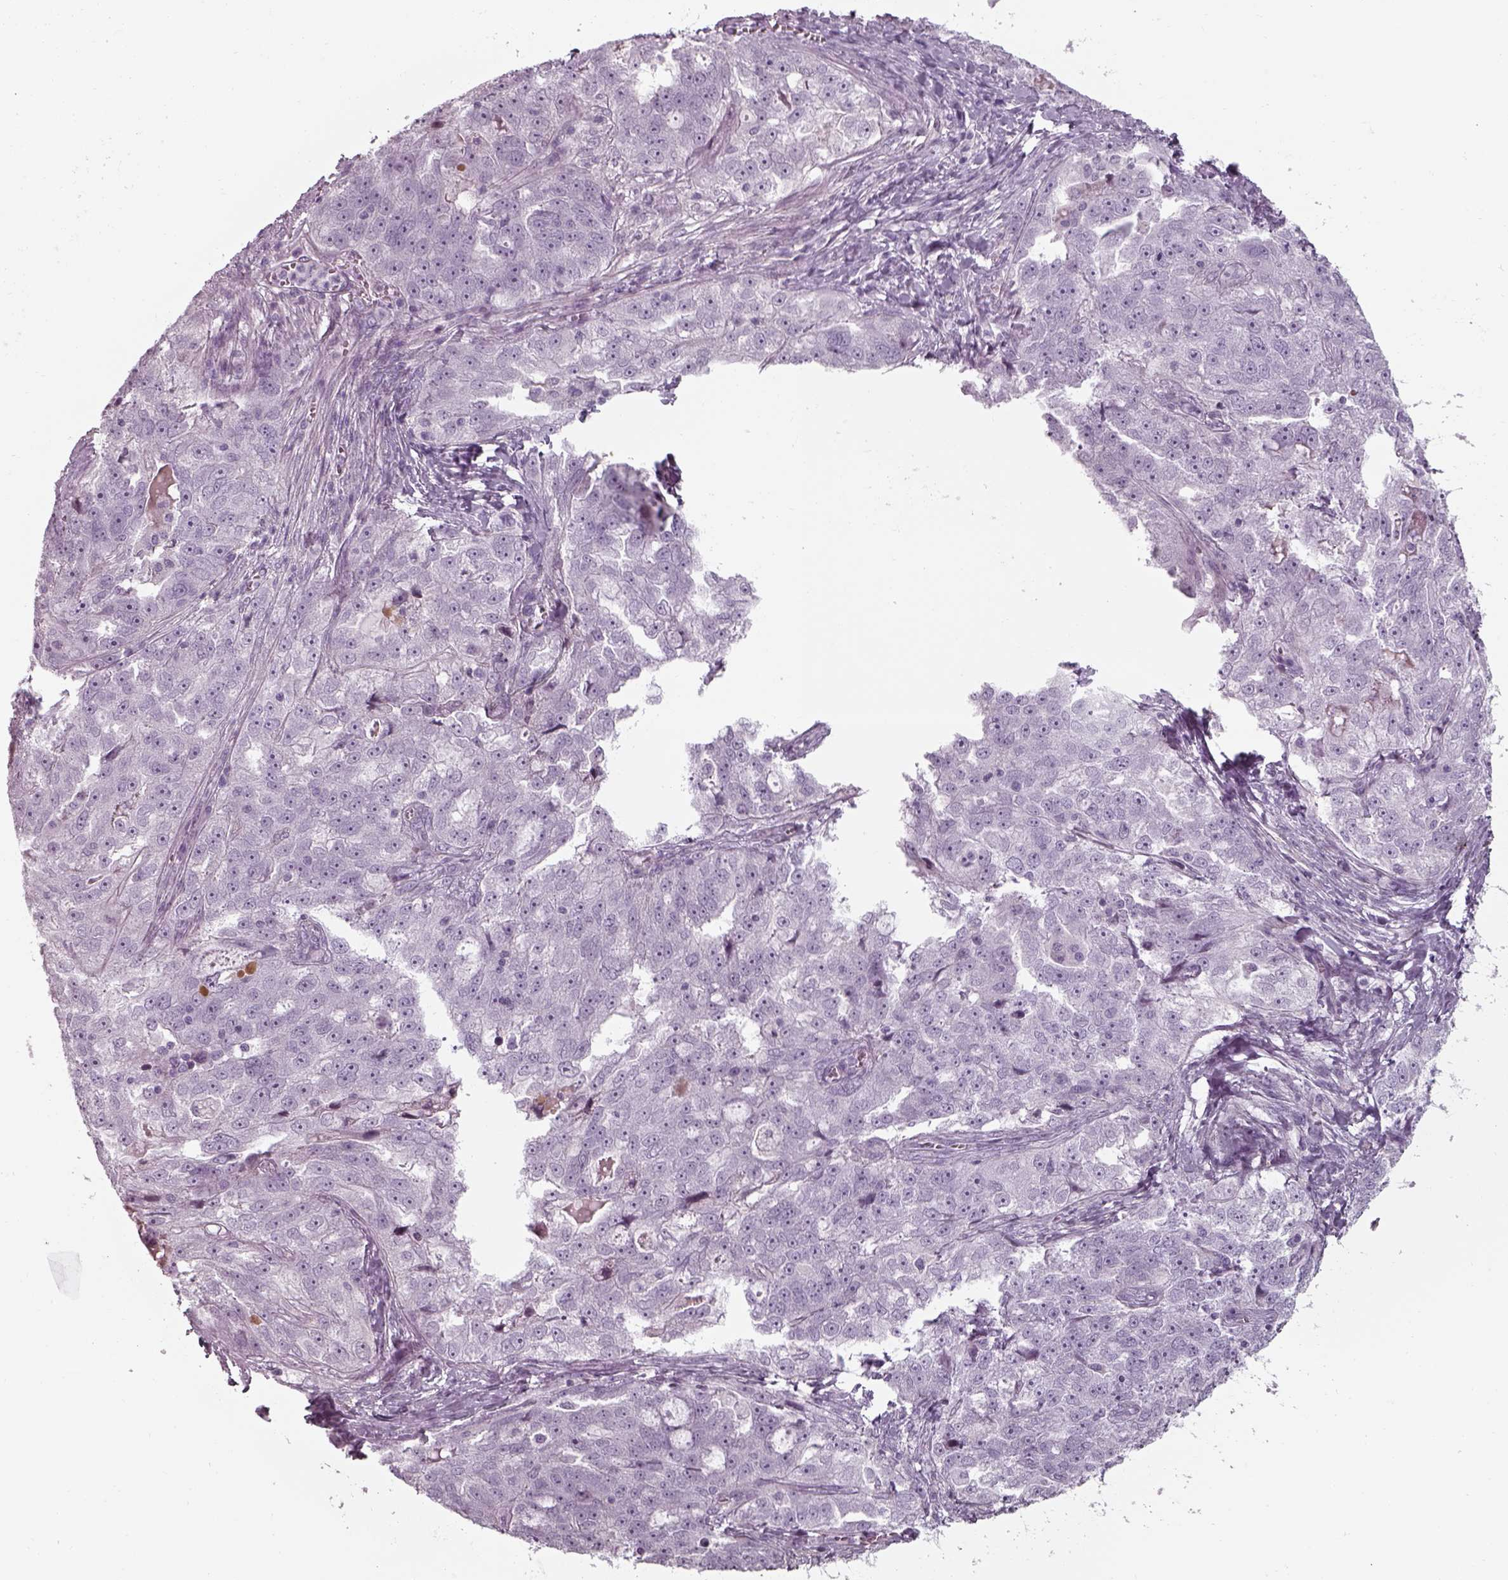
{"staining": {"intensity": "negative", "quantity": "none", "location": "none"}, "tissue": "ovarian cancer", "cell_type": "Tumor cells", "image_type": "cancer", "snomed": [{"axis": "morphology", "description": "Cystadenocarcinoma, serous, NOS"}, {"axis": "topography", "description": "Ovary"}], "caption": "A histopathology image of ovarian cancer (serous cystadenocarcinoma) stained for a protein shows no brown staining in tumor cells.", "gene": "SEPTIN14", "patient": {"sex": "female", "age": 51}}